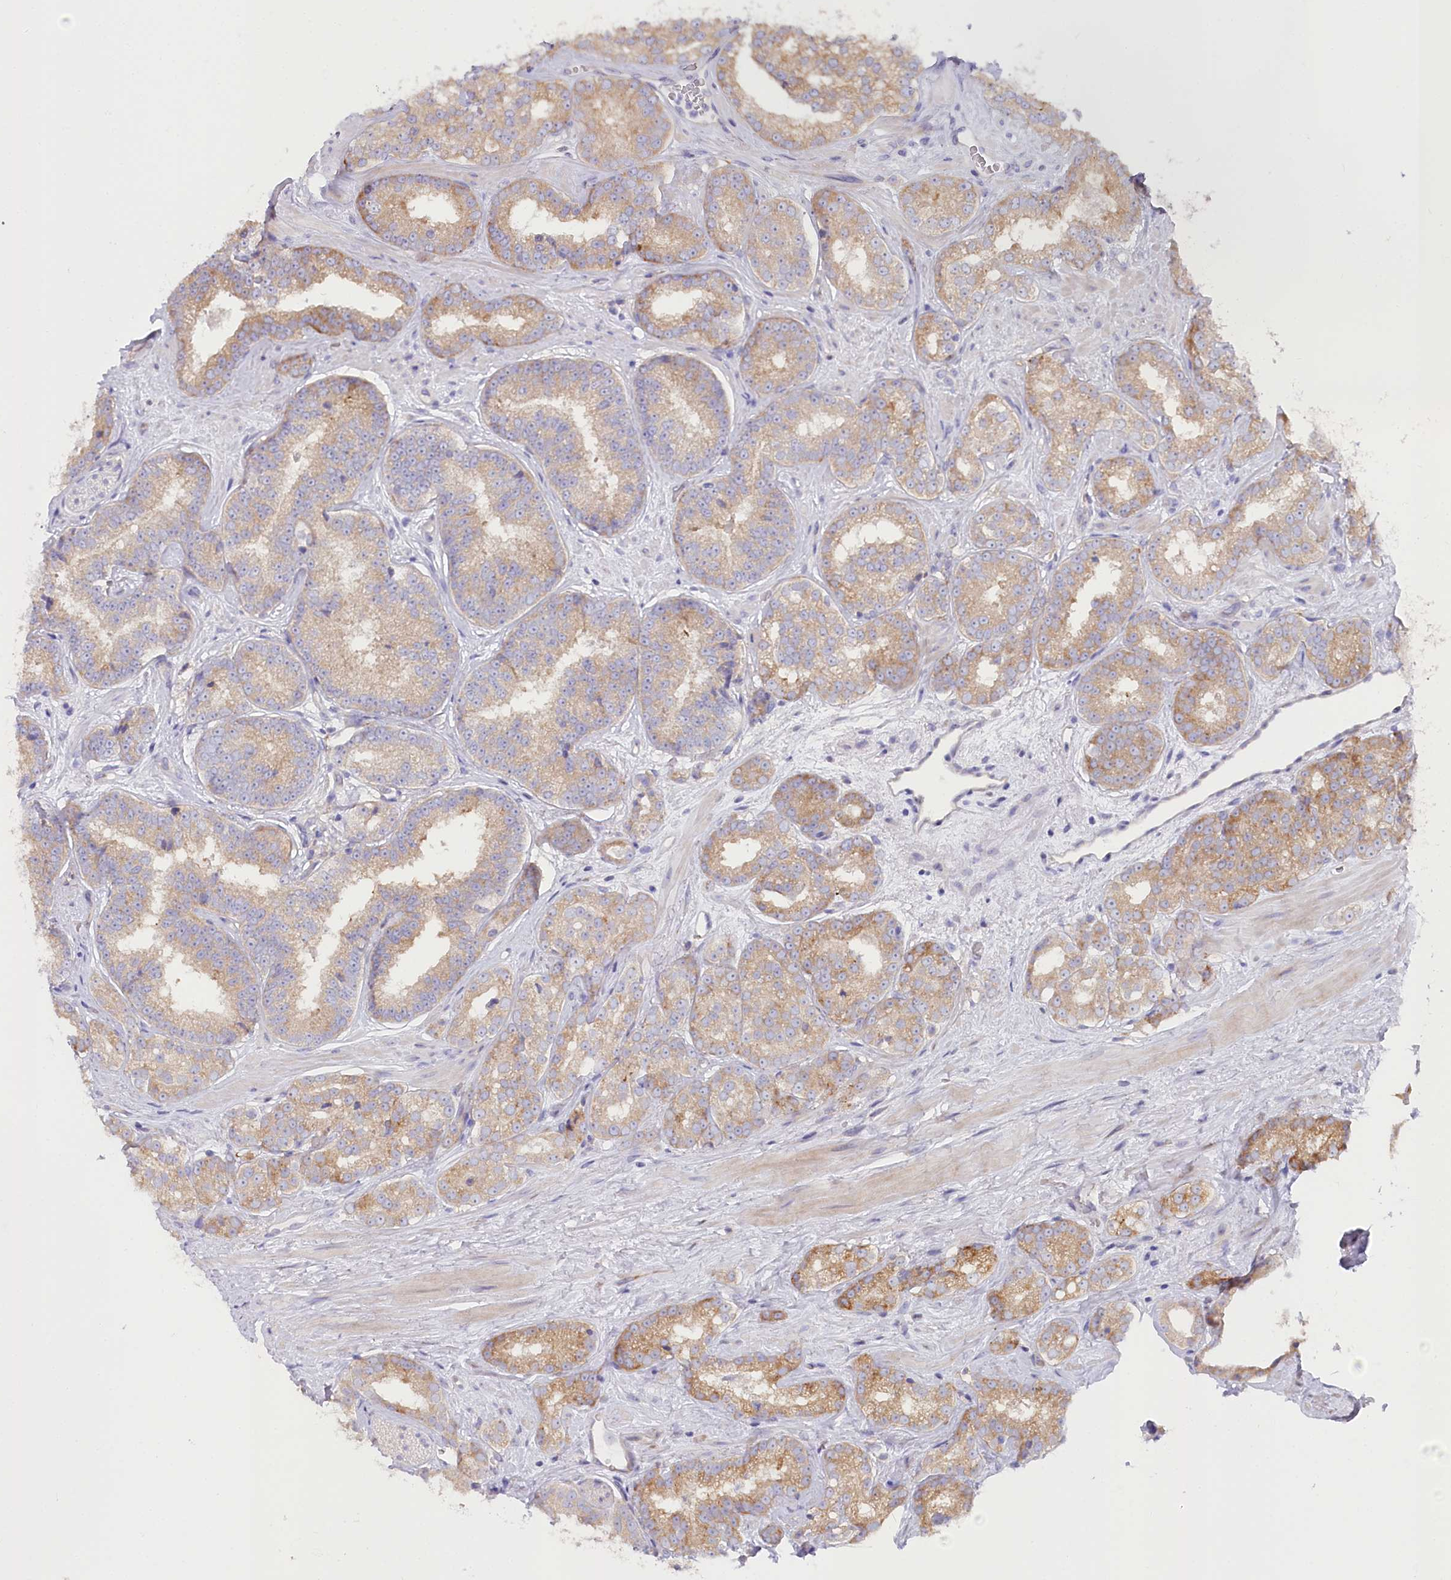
{"staining": {"intensity": "moderate", "quantity": ">75%", "location": "cytoplasmic/membranous"}, "tissue": "prostate cancer", "cell_type": "Tumor cells", "image_type": "cancer", "snomed": [{"axis": "morphology", "description": "Normal tissue, NOS"}, {"axis": "morphology", "description": "Adenocarcinoma, High grade"}, {"axis": "topography", "description": "Prostate"}], "caption": "Protein expression analysis of prostate cancer (high-grade adenocarcinoma) reveals moderate cytoplasmic/membranous positivity in about >75% of tumor cells.", "gene": "POGLUT1", "patient": {"sex": "male", "age": 83}}